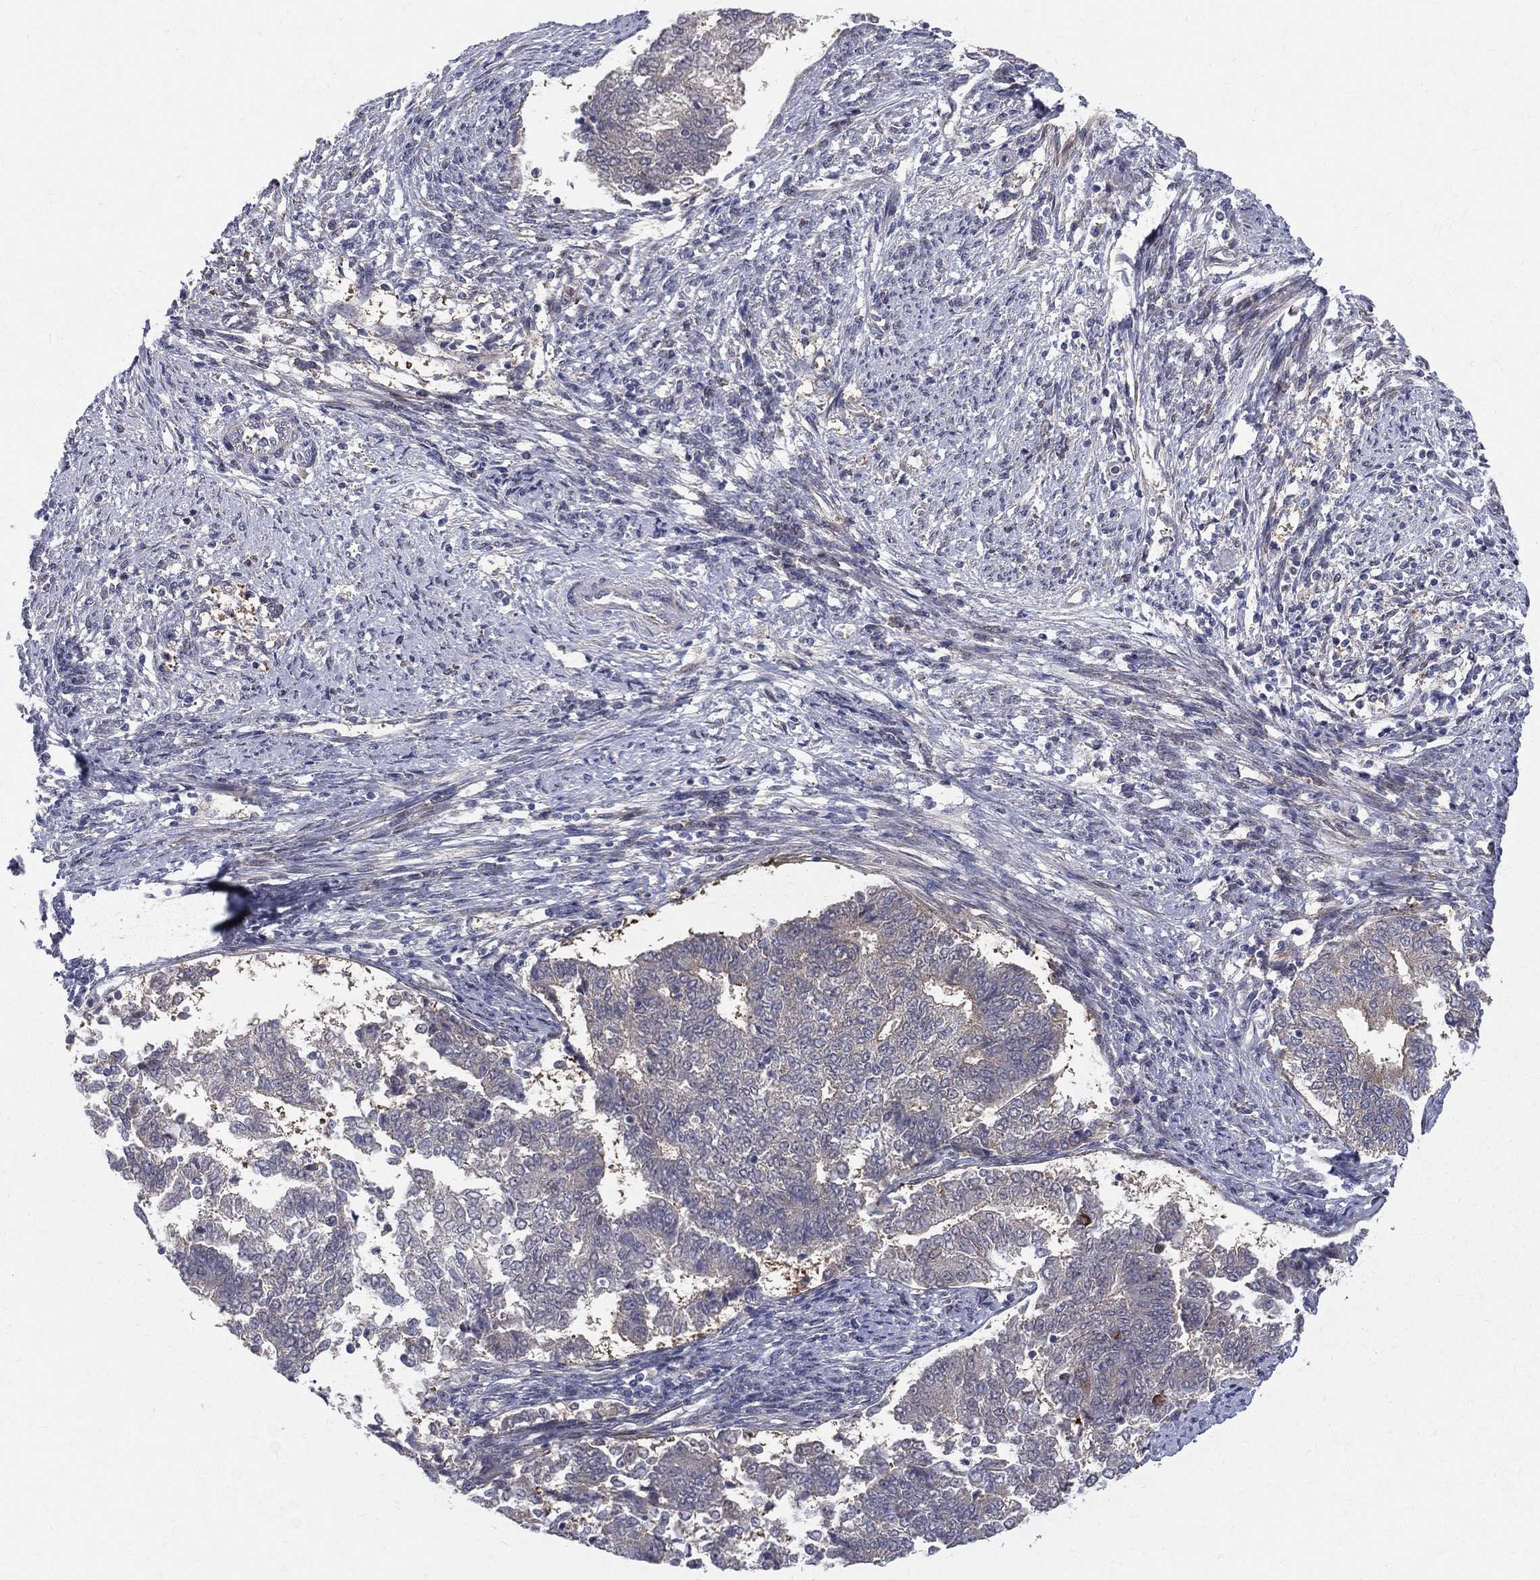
{"staining": {"intensity": "negative", "quantity": "none", "location": "none"}, "tissue": "endometrial cancer", "cell_type": "Tumor cells", "image_type": "cancer", "snomed": [{"axis": "morphology", "description": "Adenocarcinoma, NOS"}, {"axis": "topography", "description": "Endometrium"}], "caption": "The histopathology image shows no staining of tumor cells in endometrial cancer (adenocarcinoma).", "gene": "POMZP3", "patient": {"sex": "female", "age": 65}}